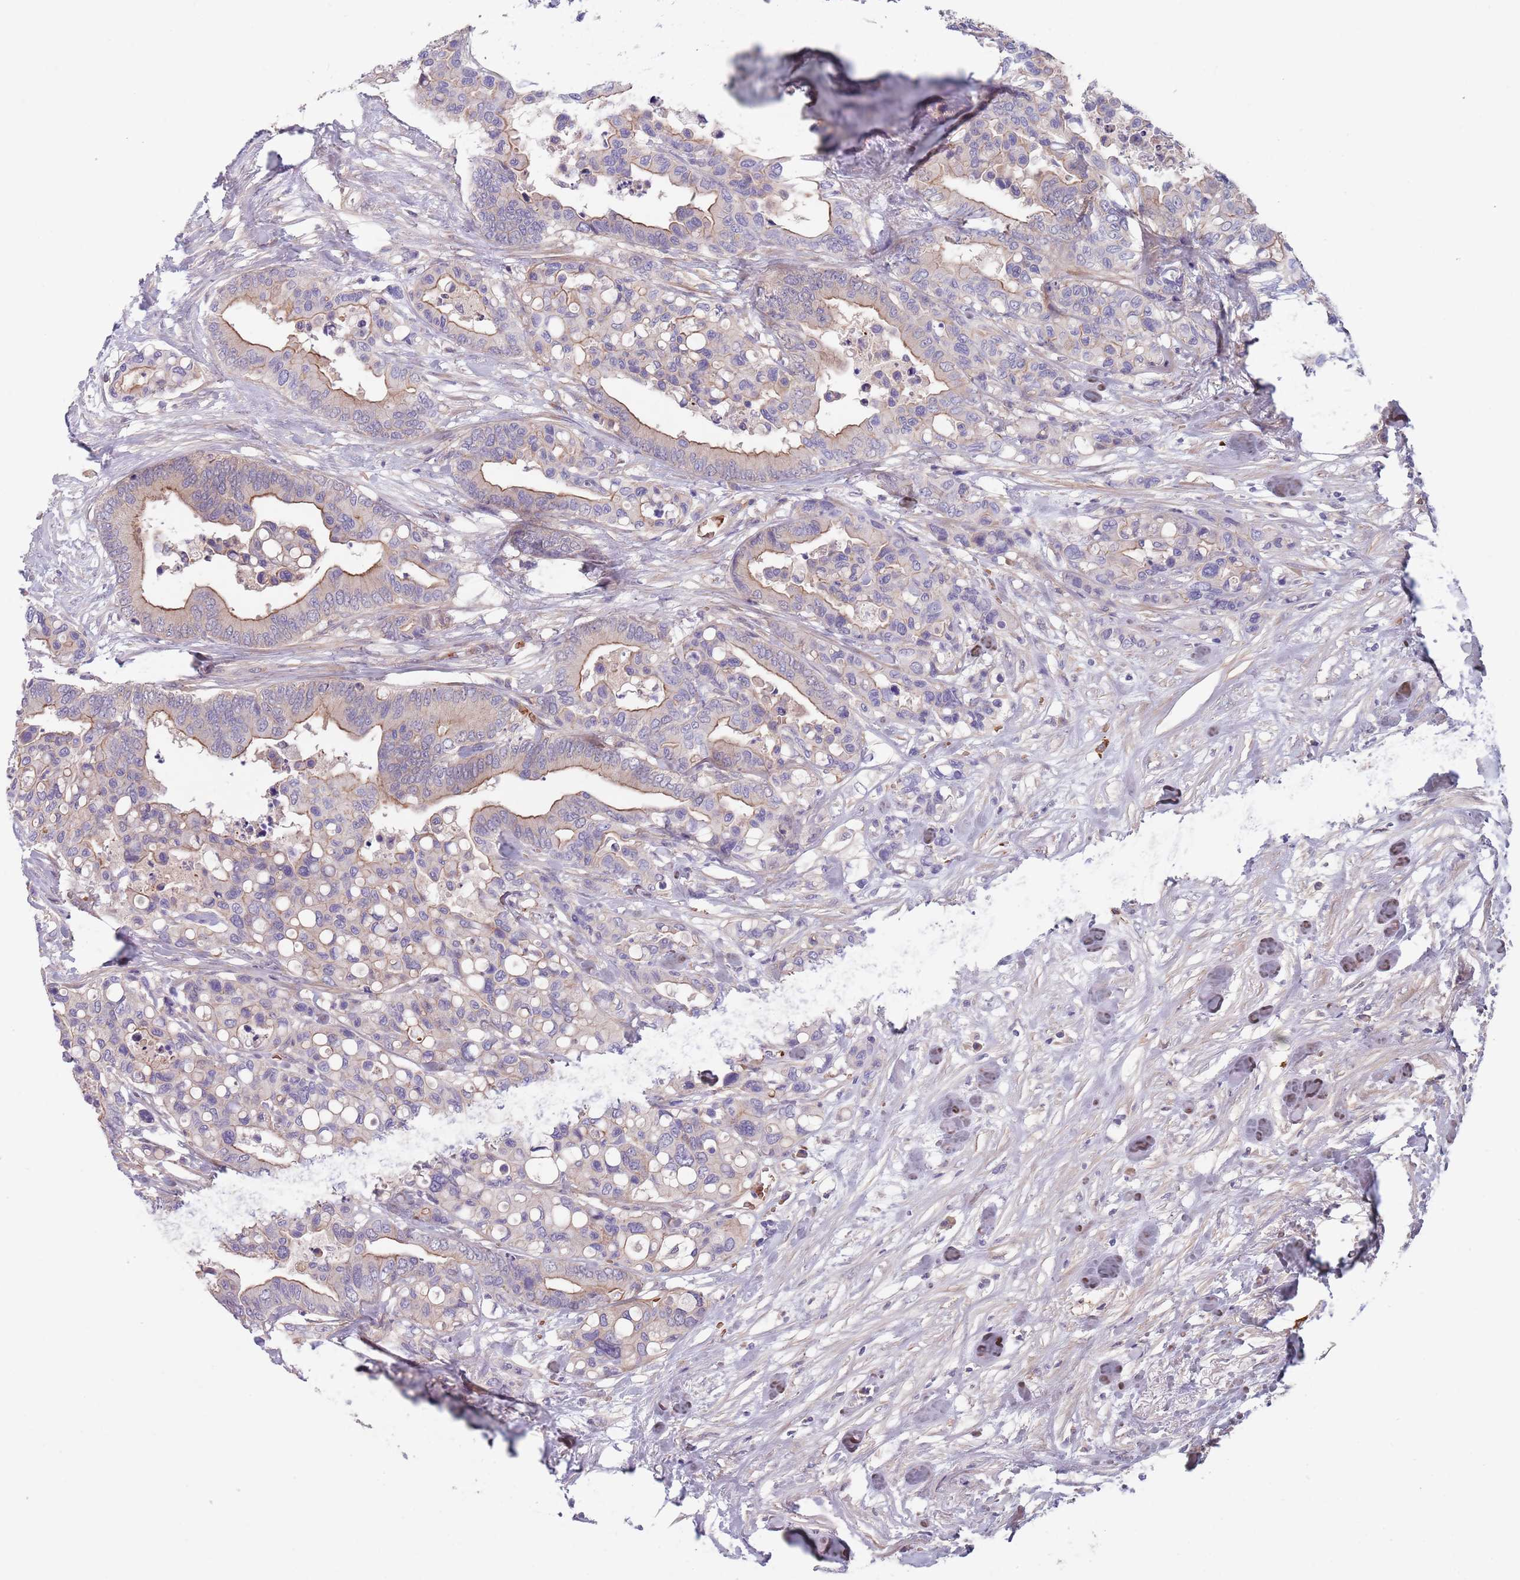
{"staining": {"intensity": "moderate", "quantity": "<25%", "location": "cytoplasmic/membranous"}, "tissue": "colorectal cancer", "cell_type": "Tumor cells", "image_type": "cancer", "snomed": [{"axis": "morphology", "description": "Adenocarcinoma, NOS"}, {"axis": "topography", "description": "Colon"}], "caption": "Protein staining exhibits moderate cytoplasmic/membranous positivity in approximately <25% of tumor cells in colorectal cancer.", "gene": "CLNS1A", "patient": {"sex": "male", "age": 82}}